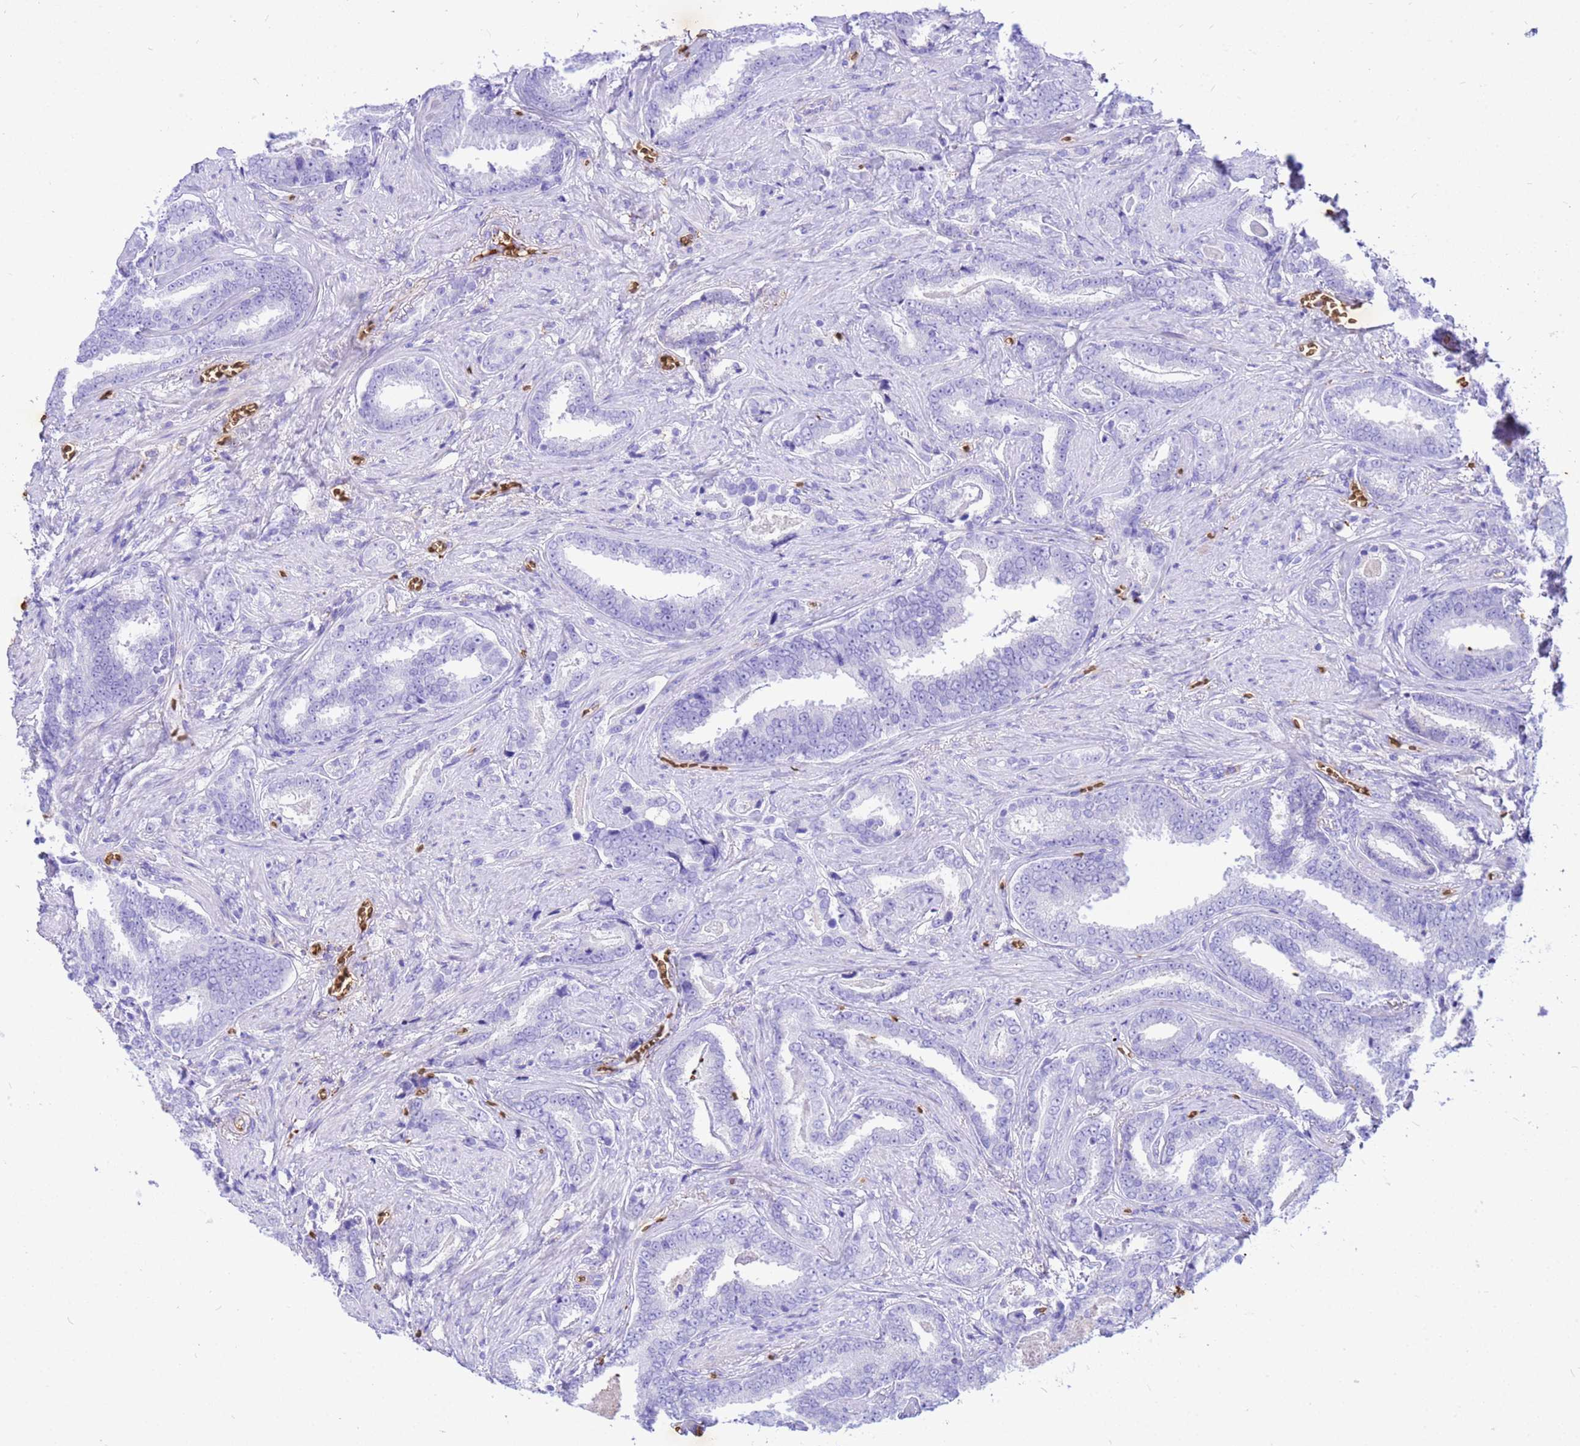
{"staining": {"intensity": "negative", "quantity": "none", "location": "none"}, "tissue": "prostate cancer", "cell_type": "Tumor cells", "image_type": "cancer", "snomed": [{"axis": "morphology", "description": "Adenocarcinoma, High grade"}, {"axis": "topography", "description": "Prostate"}], "caption": "Tumor cells are negative for brown protein staining in prostate cancer.", "gene": "HBA2", "patient": {"sex": "male", "age": 67}}